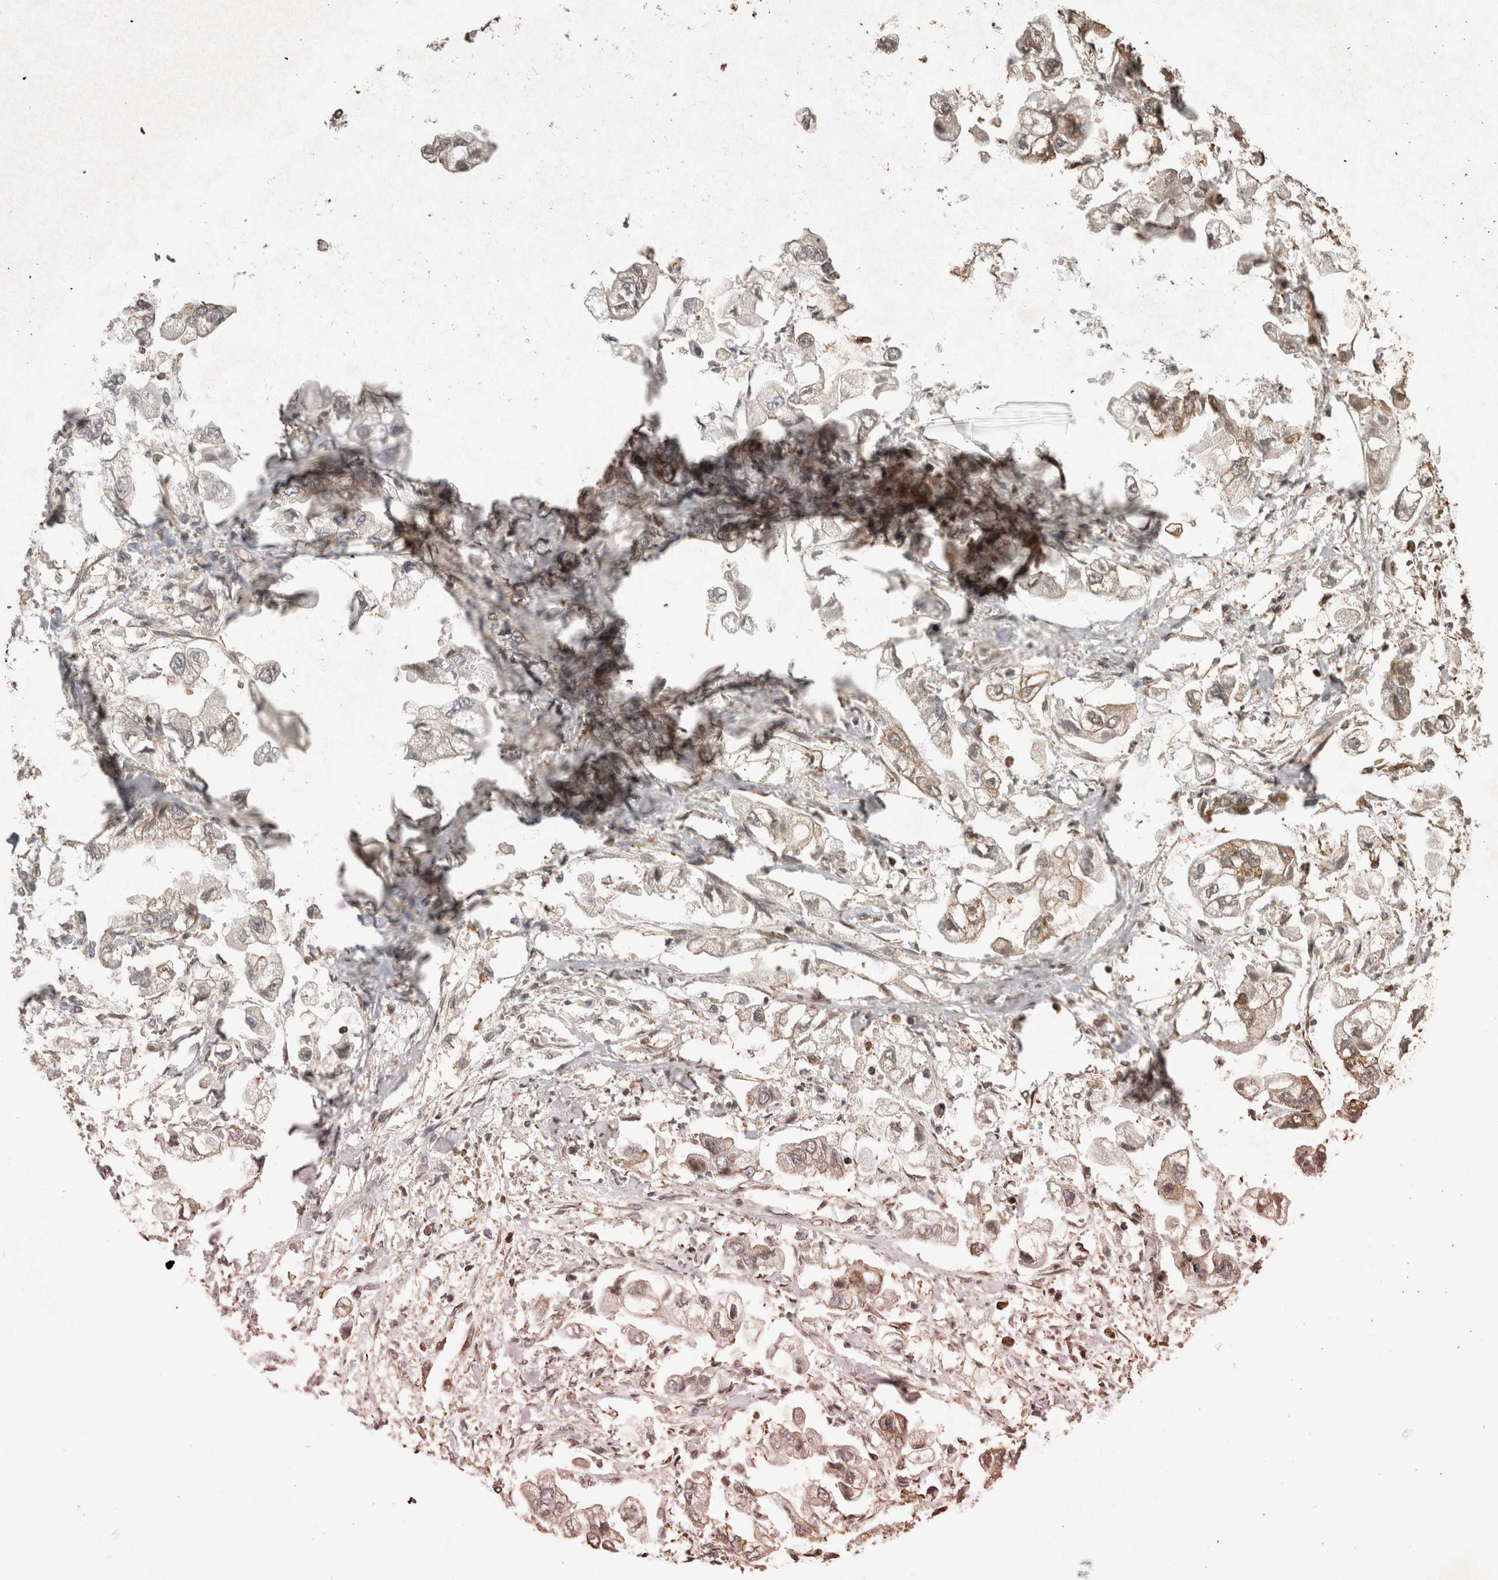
{"staining": {"intensity": "weak", "quantity": "25%-75%", "location": "cytoplasmic/membranous"}, "tissue": "stomach cancer", "cell_type": "Tumor cells", "image_type": "cancer", "snomed": [{"axis": "morphology", "description": "Normal tissue, NOS"}, {"axis": "morphology", "description": "Adenocarcinoma, NOS"}, {"axis": "topography", "description": "Stomach"}], "caption": "Adenocarcinoma (stomach) tissue displays weak cytoplasmic/membranous expression in about 25%-75% of tumor cells, visualized by immunohistochemistry.", "gene": "PINK1", "patient": {"sex": "male", "age": 62}}